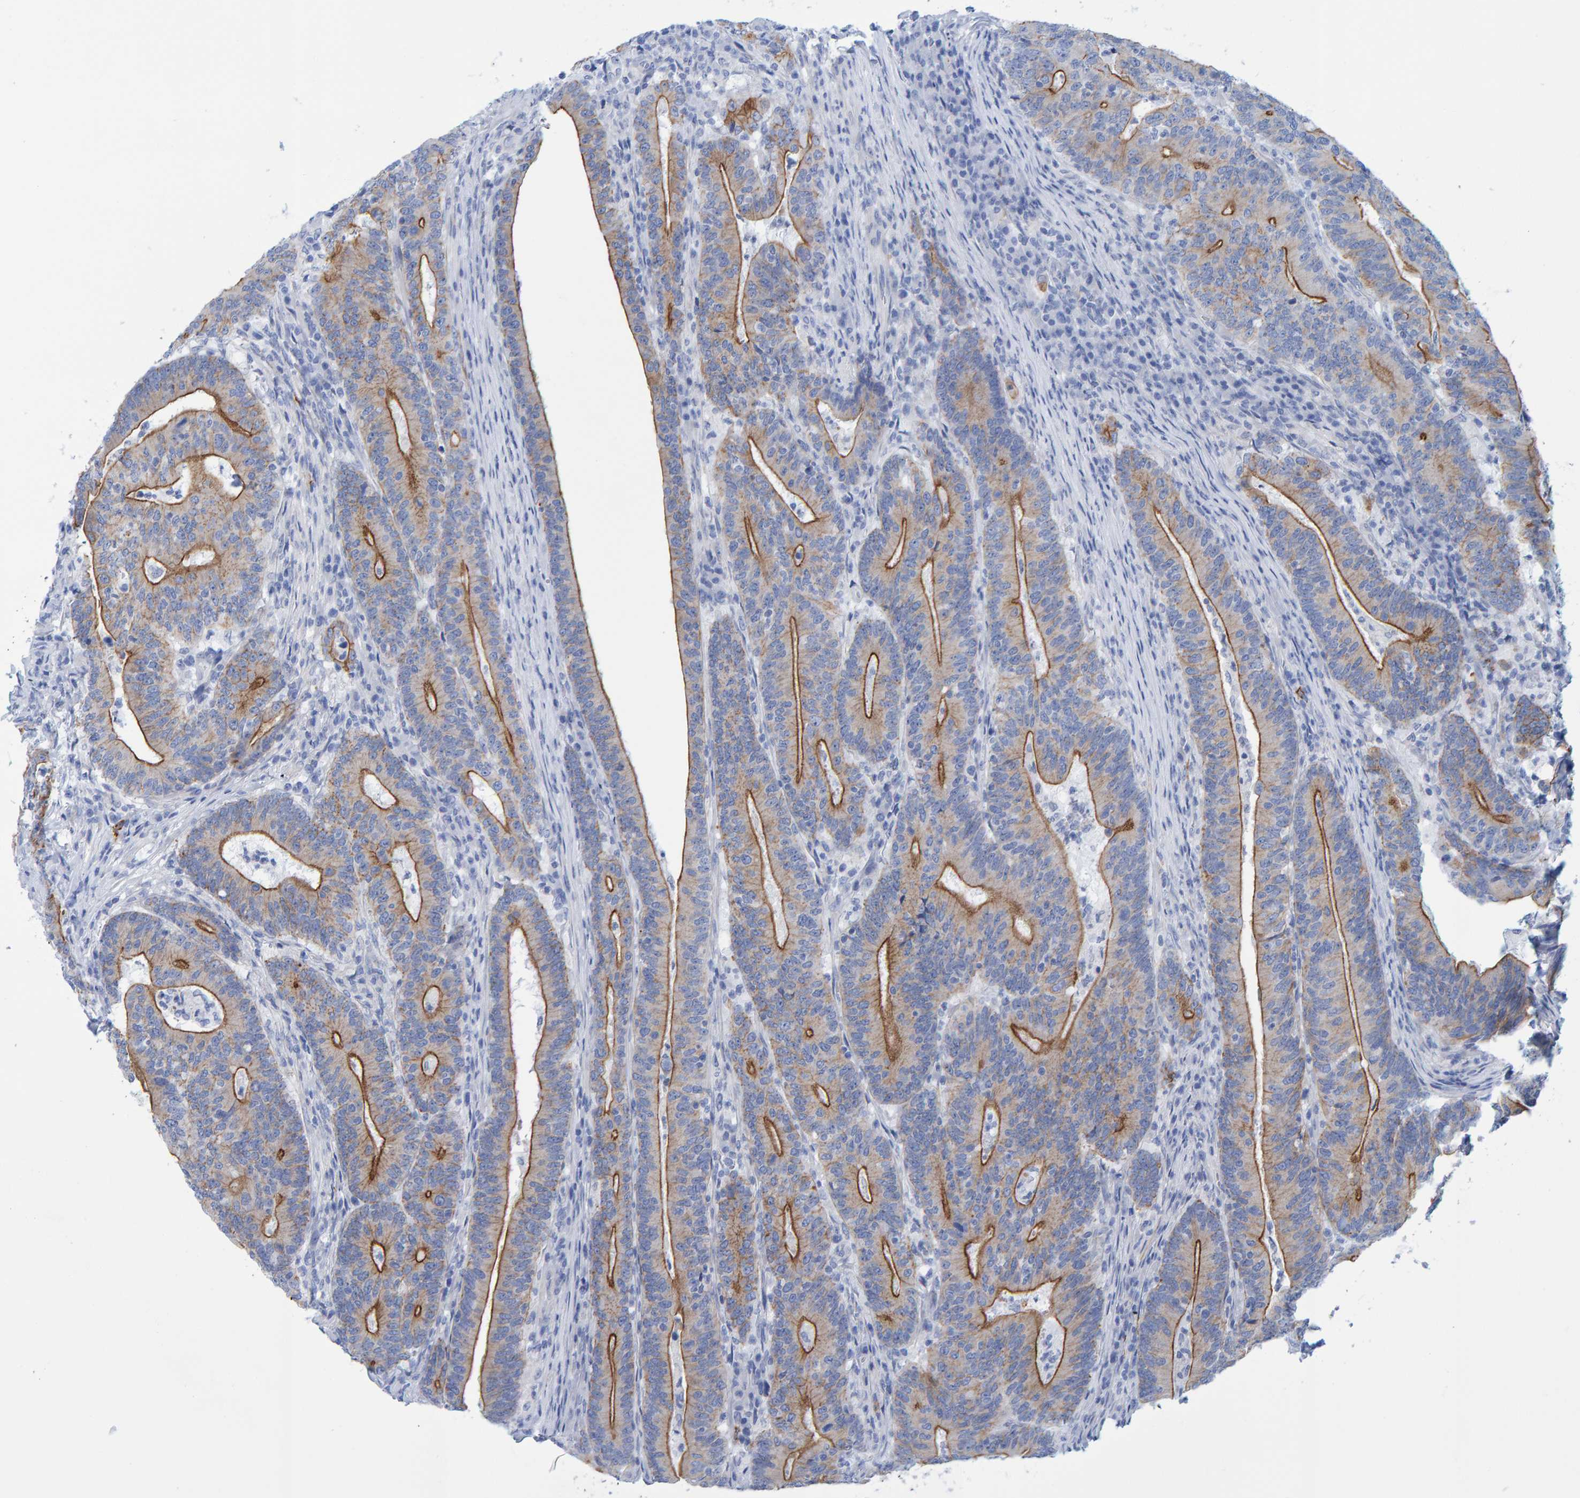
{"staining": {"intensity": "moderate", "quantity": "25%-75%", "location": "cytoplasmic/membranous"}, "tissue": "colorectal cancer", "cell_type": "Tumor cells", "image_type": "cancer", "snomed": [{"axis": "morphology", "description": "Adenocarcinoma, NOS"}, {"axis": "topography", "description": "Colon"}], "caption": "This is a micrograph of immunohistochemistry staining of colorectal cancer, which shows moderate staining in the cytoplasmic/membranous of tumor cells.", "gene": "JAKMIP3", "patient": {"sex": "female", "age": 66}}